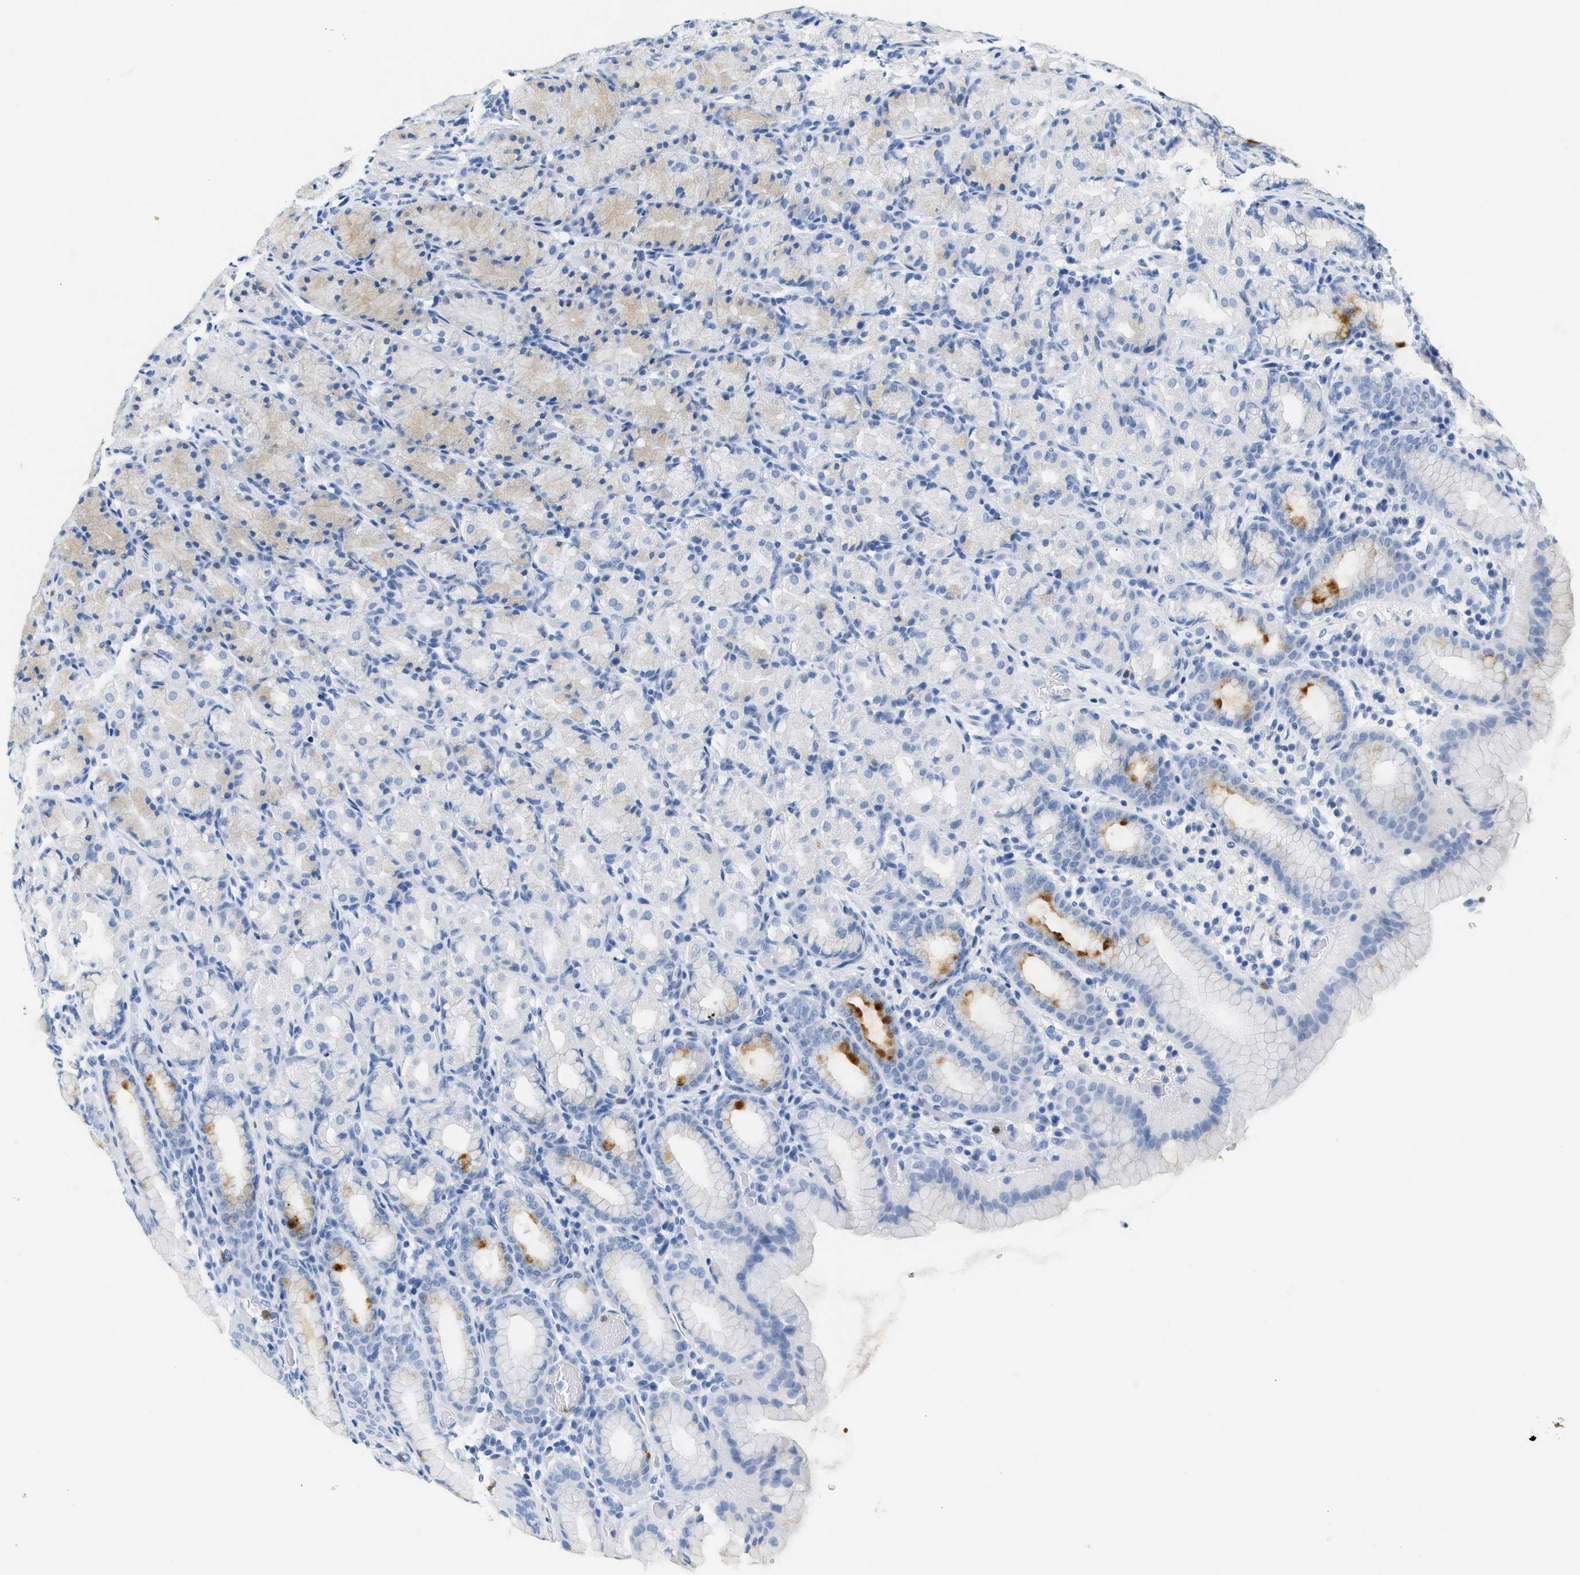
{"staining": {"intensity": "weak", "quantity": "<25%", "location": "cytoplasmic/membranous"}, "tissue": "stomach", "cell_type": "Glandular cells", "image_type": "normal", "snomed": [{"axis": "morphology", "description": "Normal tissue, NOS"}, {"axis": "topography", "description": "Stomach, upper"}], "caption": "High magnification brightfield microscopy of benign stomach stained with DAB (3,3'-diaminobenzidine) (brown) and counterstained with hematoxylin (blue): glandular cells show no significant positivity. (DAB (3,3'-diaminobenzidine) immunohistochemistry, high magnification).", "gene": "LCN2", "patient": {"sex": "male", "age": 68}}